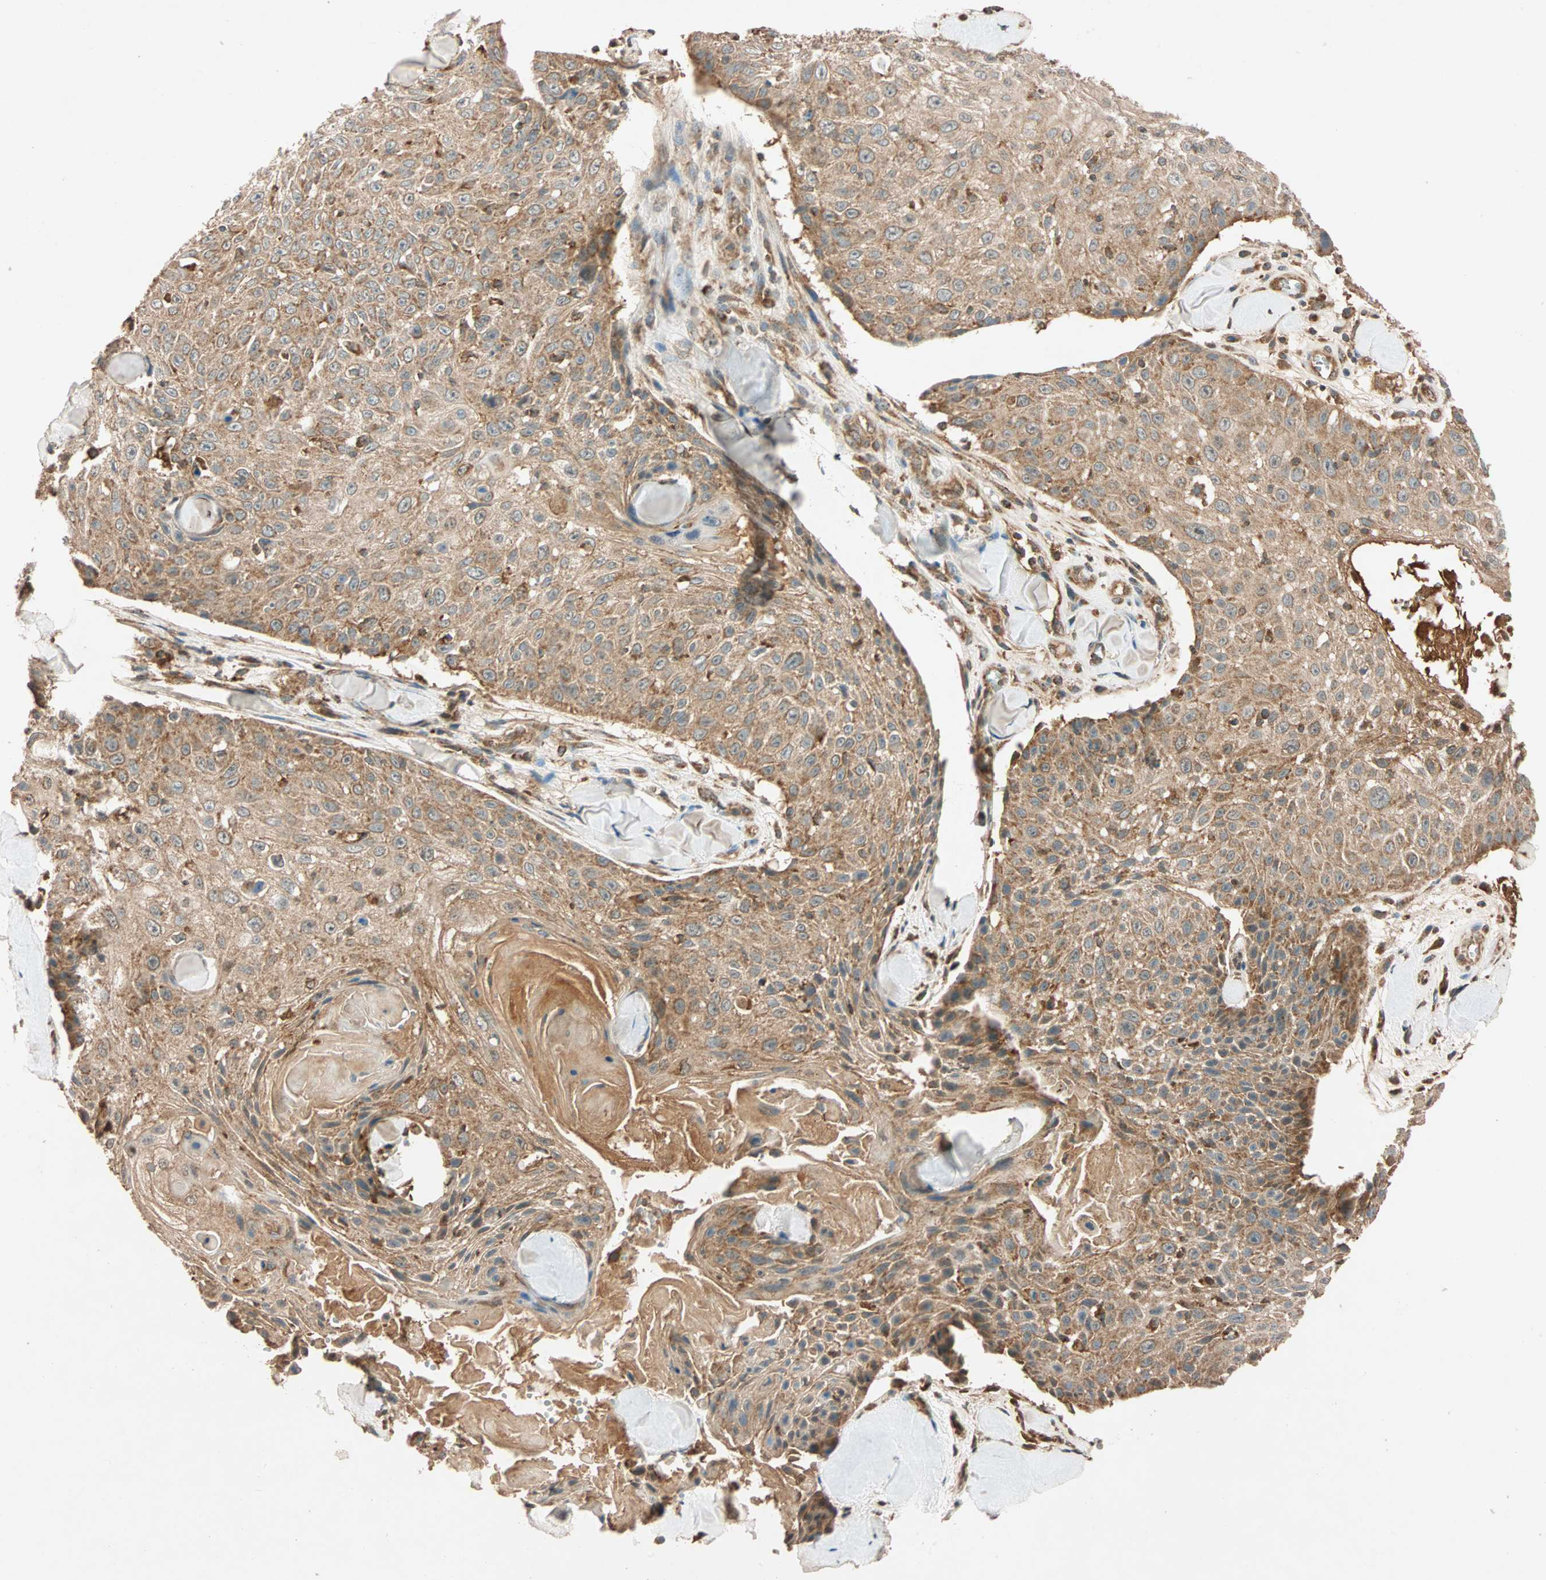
{"staining": {"intensity": "moderate", "quantity": ">75%", "location": "cytoplasmic/membranous"}, "tissue": "skin cancer", "cell_type": "Tumor cells", "image_type": "cancer", "snomed": [{"axis": "morphology", "description": "Squamous cell carcinoma, NOS"}, {"axis": "topography", "description": "Skin"}], "caption": "Squamous cell carcinoma (skin) stained for a protein reveals moderate cytoplasmic/membranous positivity in tumor cells.", "gene": "MAPK1", "patient": {"sex": "male", "age": 86}}